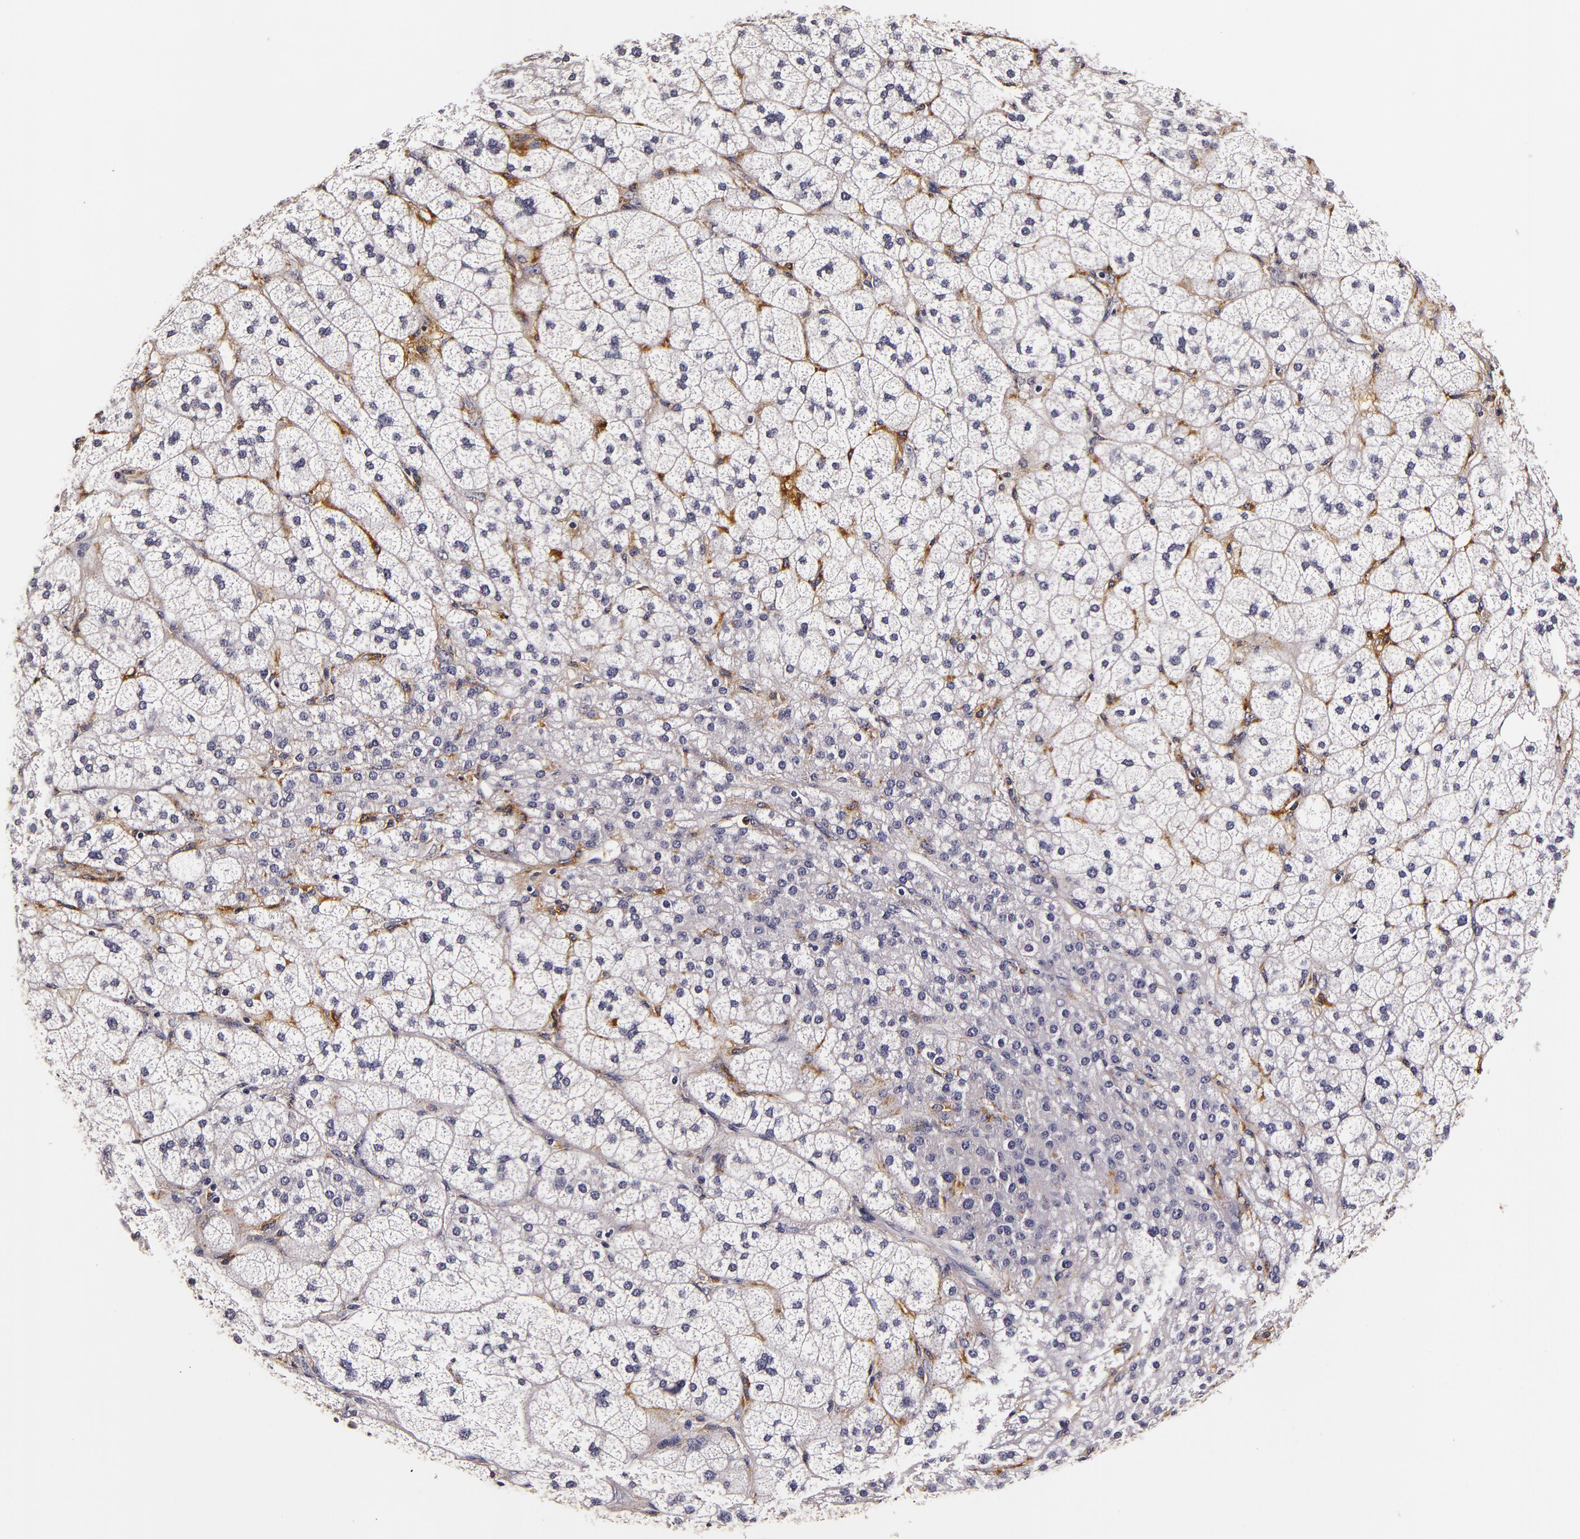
{"staining": {"intensity": "negative", "quantity": "none", "location": "none"}, "tissue": "adrenal gland", "cell_type": "Glandular cells", "image_type": "normal", "snomed": [{"axis": "morphology", "description": "Normal tissue, NOS"}, {"axis": "topography", "description": "Adrenal gland"}], "caption": "DAB immunohistochemical staining of benign adrenal gland shows no significant positivity in glandular cells.", "gene": "LGALS3BP", "patient": {"sex": "female", "age": 60}}